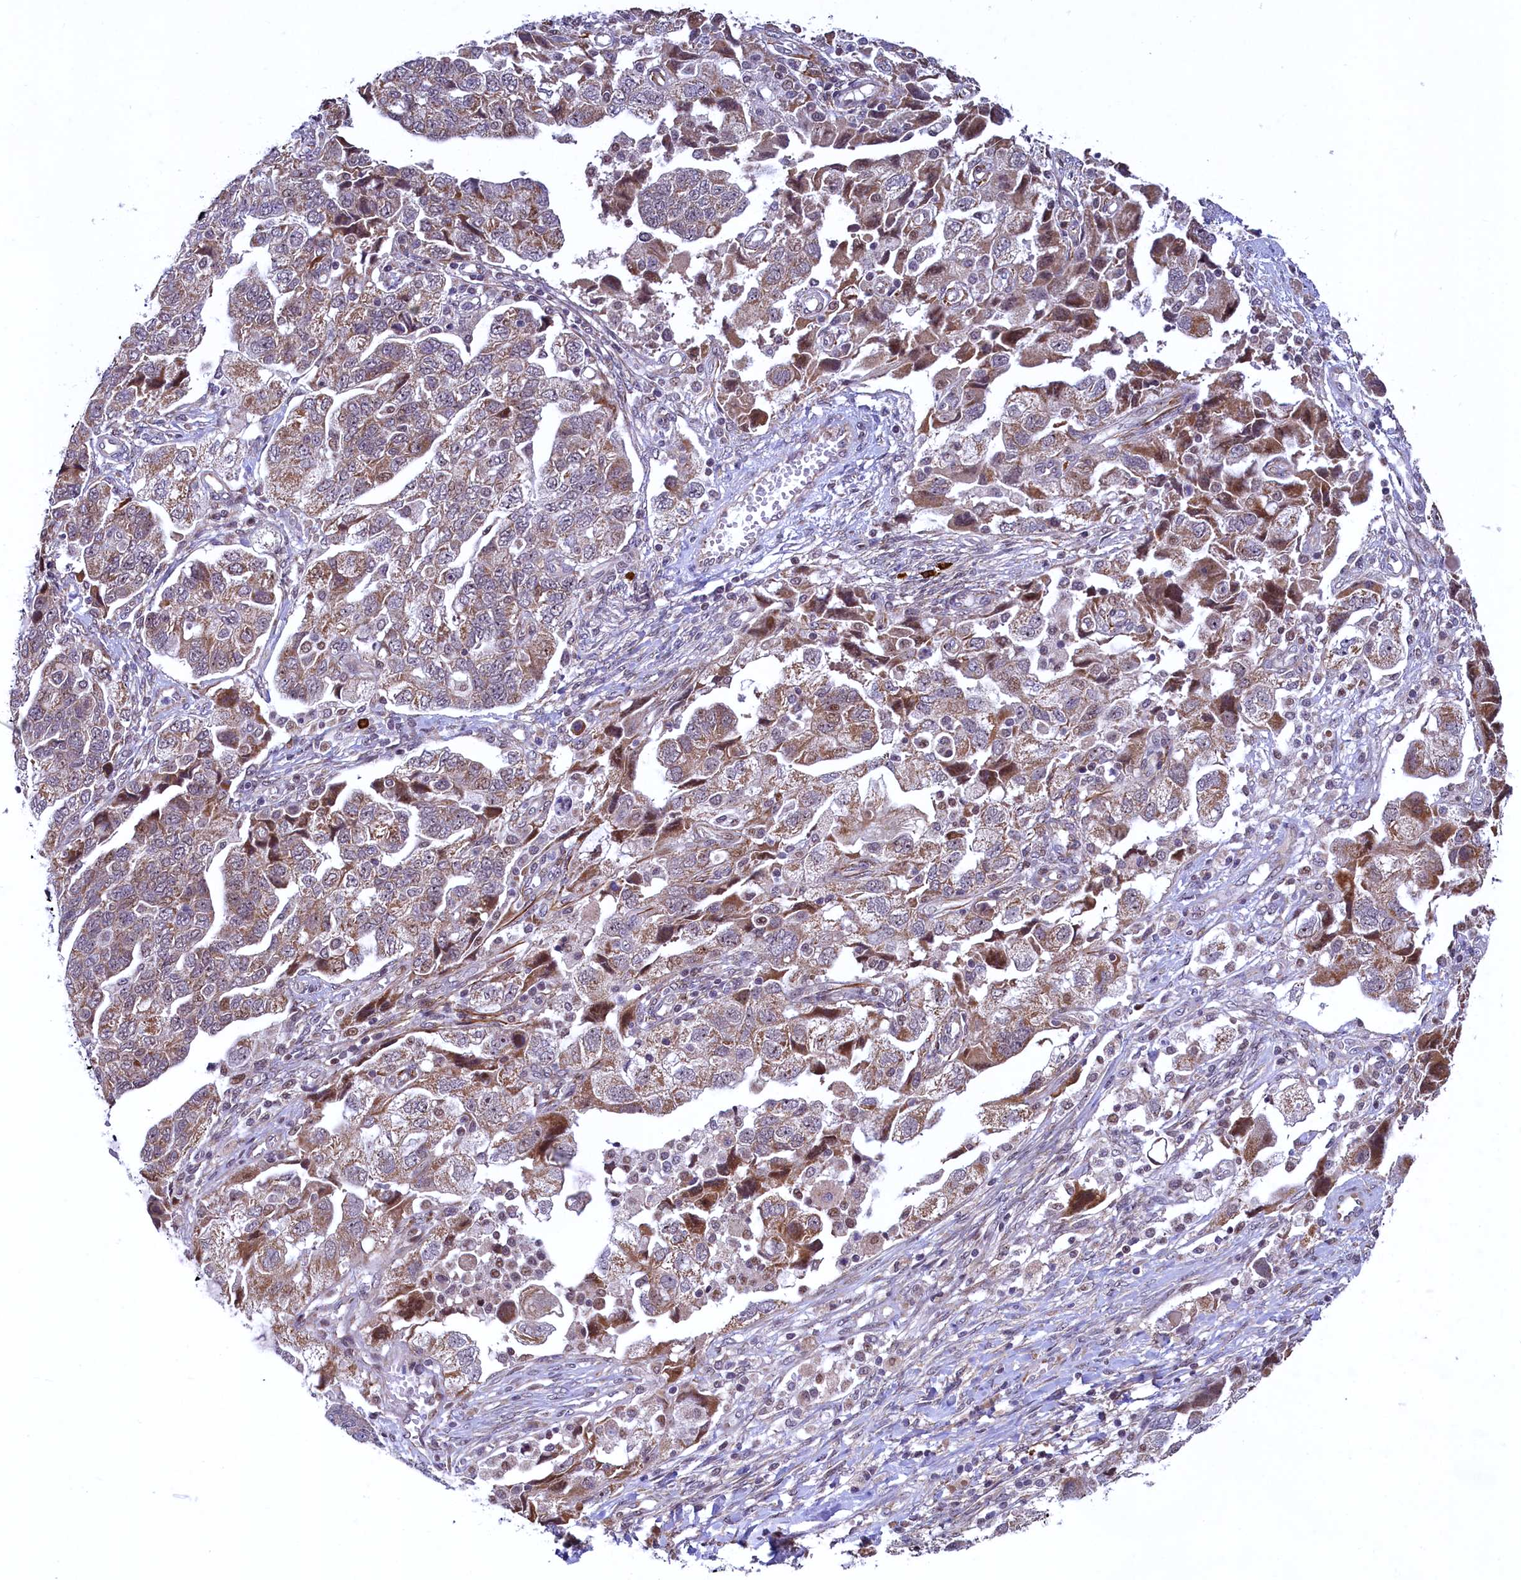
{"staining": {"intensity": "moderate", "quantity": ">75%", "location": "cytoplasmic/membranous"}, "tissue": "ovarian cancer", "cell_type": "Tumor cells", "image_type": "cancer", "snomed": [{"axis": "morphology", "description": "Carcinoma, NOS"}, {"axis": "morphology", "description": "Cystadenocarcinoma, serous, NOS"}, {"axis": "topography", "description": "Ovary"}], "caption": "This histopathology image exhibits immunohistochemistry (IHC) staining of ovarian cancer (carcinoma), with medium moderate cytoplasmic/membranous expression in approximately >75% of tumor cells.", "gene": "RBFA", "patient": {"sex": "female", "age": 69}}